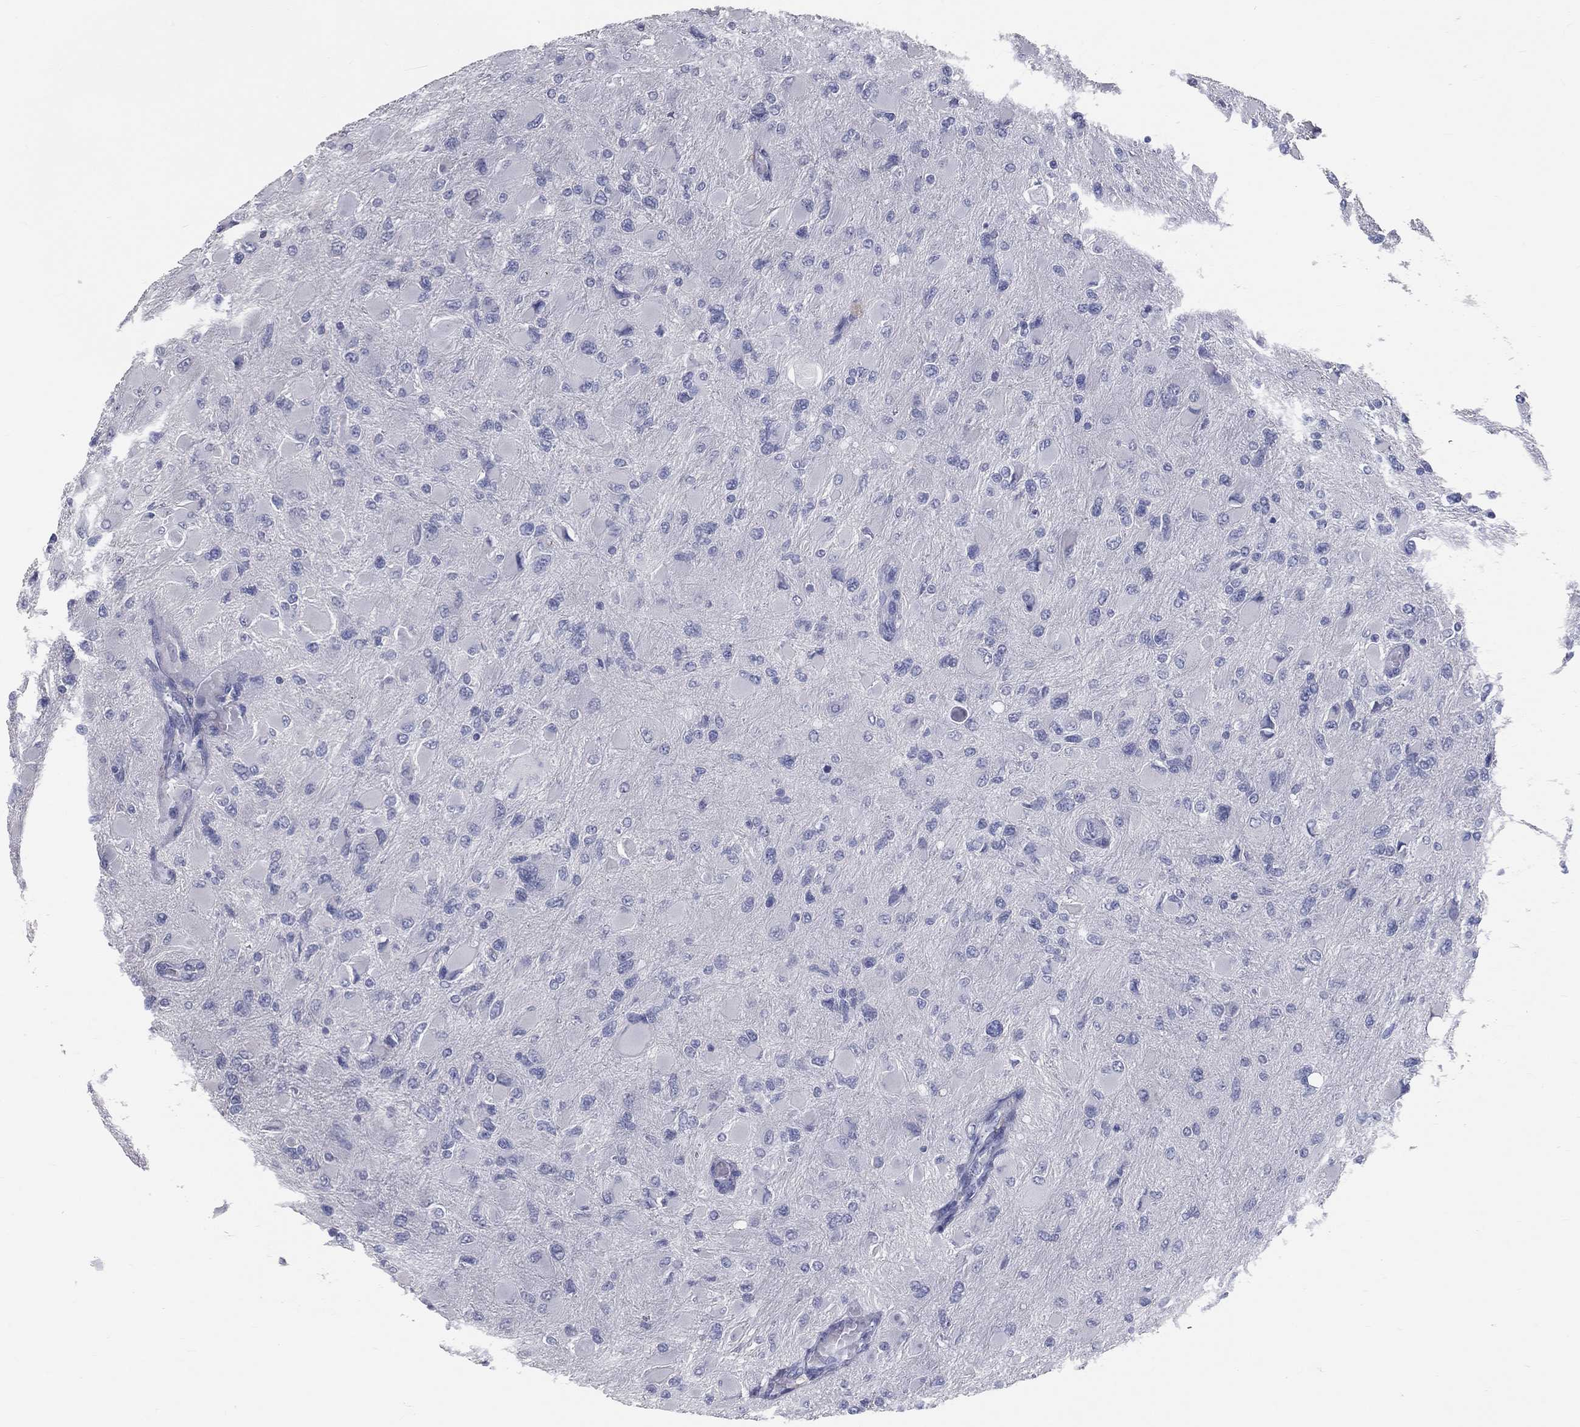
{"staining": {"intensity": "negative", "quantity": "none", "location": "none"}, "tissue": "glioma", "cell_type": "Tumor cells", "image_type": "cancer", "snomed": [{"axis": "morphology", "description": "Glioma, malignant, High grade"}, {"axis": "topography", "description": "Cerebral cortex"}], "caption": "Tumor cells are negative for brown protein staining in malignant high-grade glioma.", "gene": "TFPI2", "patient": {"sex": "female", "age": 36}}